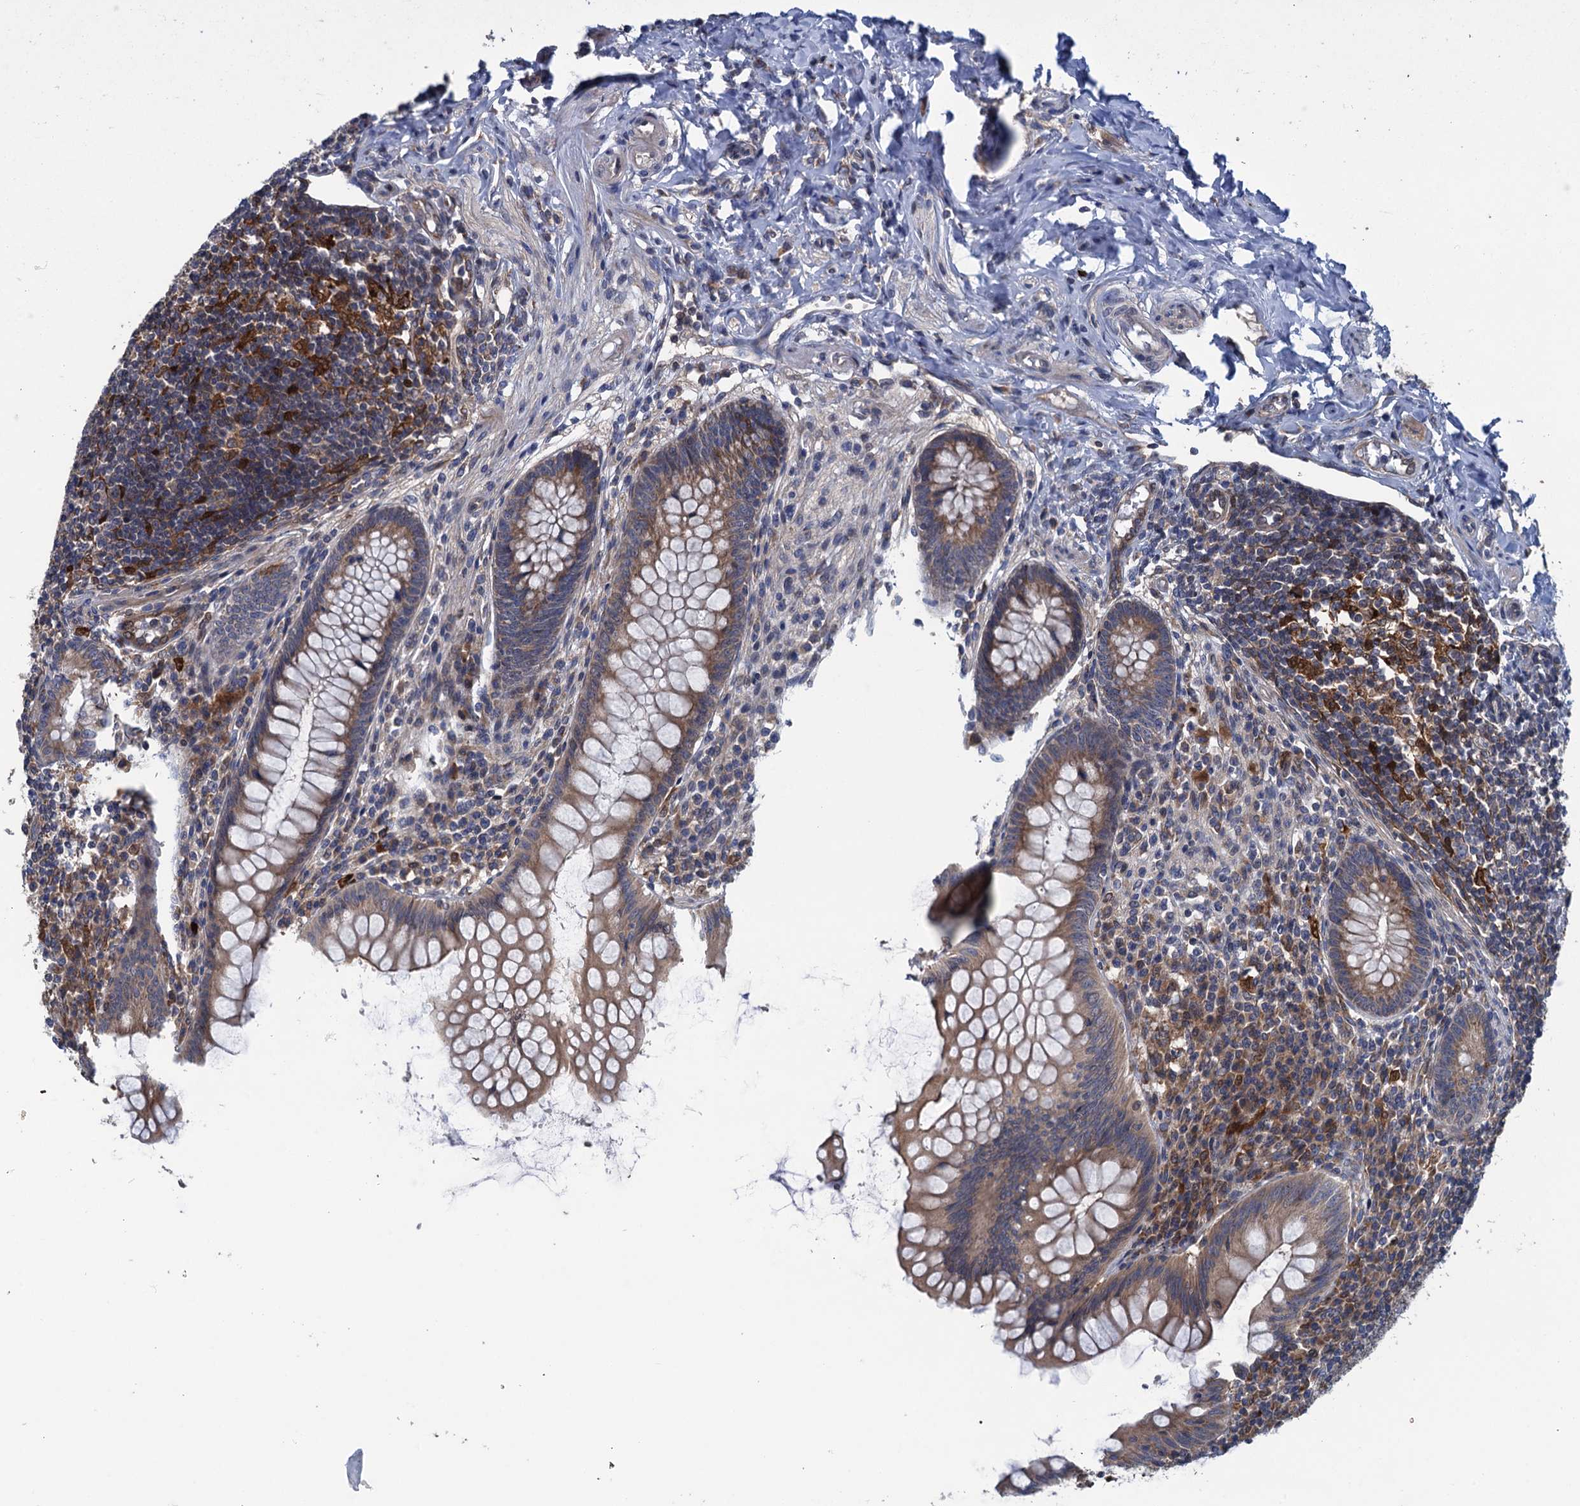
{"staining": {"intensity": "moderate", "quantity": ">75%", "location": "cytoplasmic/membranous"}, "tissue": "appendix", "cell_type": "Glandular cells", "image_type": "normal", "snomed": [{"axis": "morphology", "description": "Normal tissue, NOS"}, {"axis": "topography", "description": "Appendix"}], "caption": "Approximately >75% of glandular cells in normal appendix exhibit moderate cytoplasmic/membranous protein expression as visualized by brown immunohistochemical staining.", "gene": "CNTN5", "patient": {"sex": "female", "age": 33}}